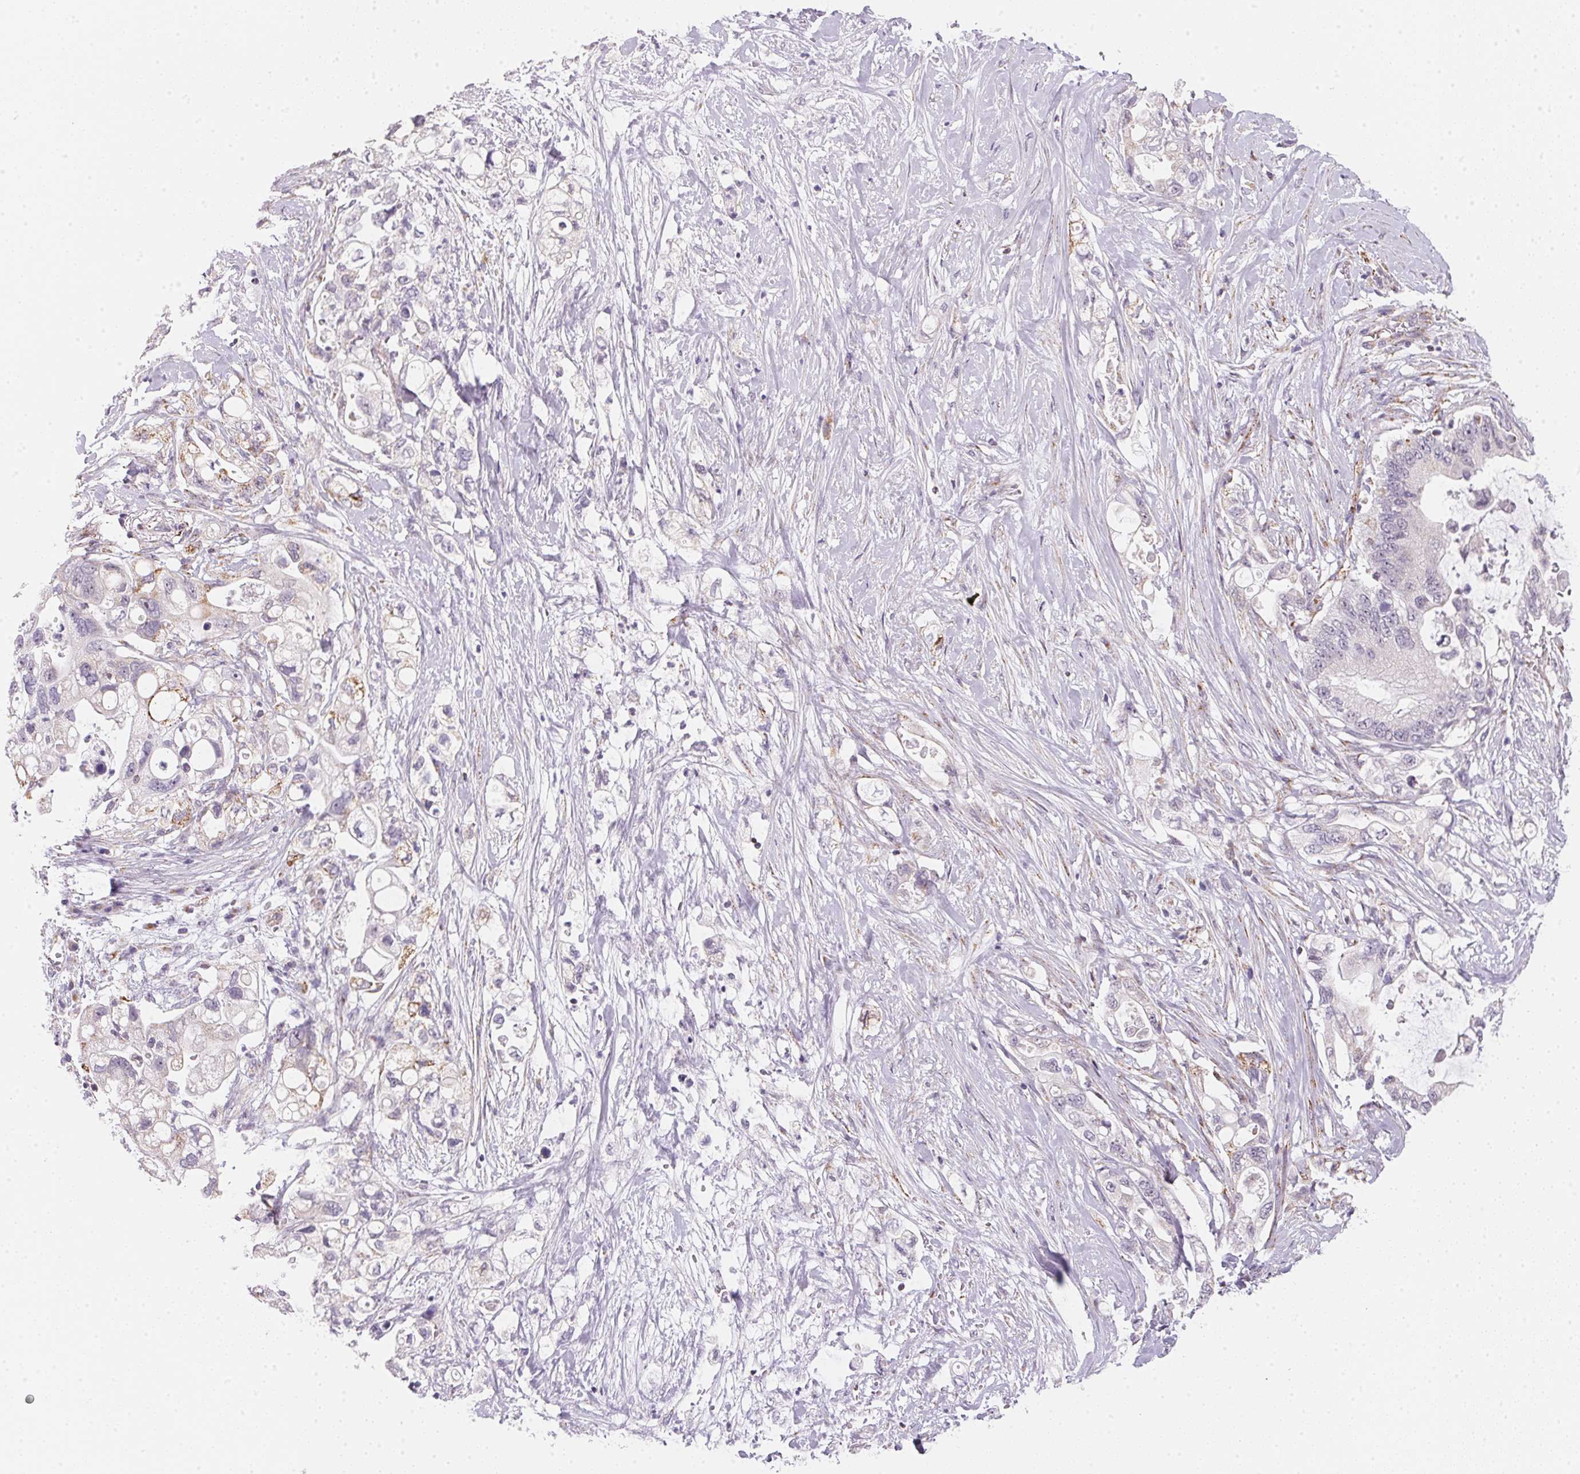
{"staining": {"intensity": "moderate", "quantity": "<25%", "location": "cytoplasmic/membranous"}, "tissue": "pancreatic cancer", "cell_type": "Tumor cells", "image_type": "cancer", "snomed": [{"axis": "morphology", "description": "Adenocarcinoma, NOS"}, {"axis": "topography", "description": "Pancreas"}], "caption": "Immunohistochemical staining of human adenocarcinoma (pancreatic) demonstrates moderate cytoplasmic/membranous protein expression in approximately <25% of tumor cells.", "gene": "GIPC2", "patient": {"sex": "female", "age": 72}}